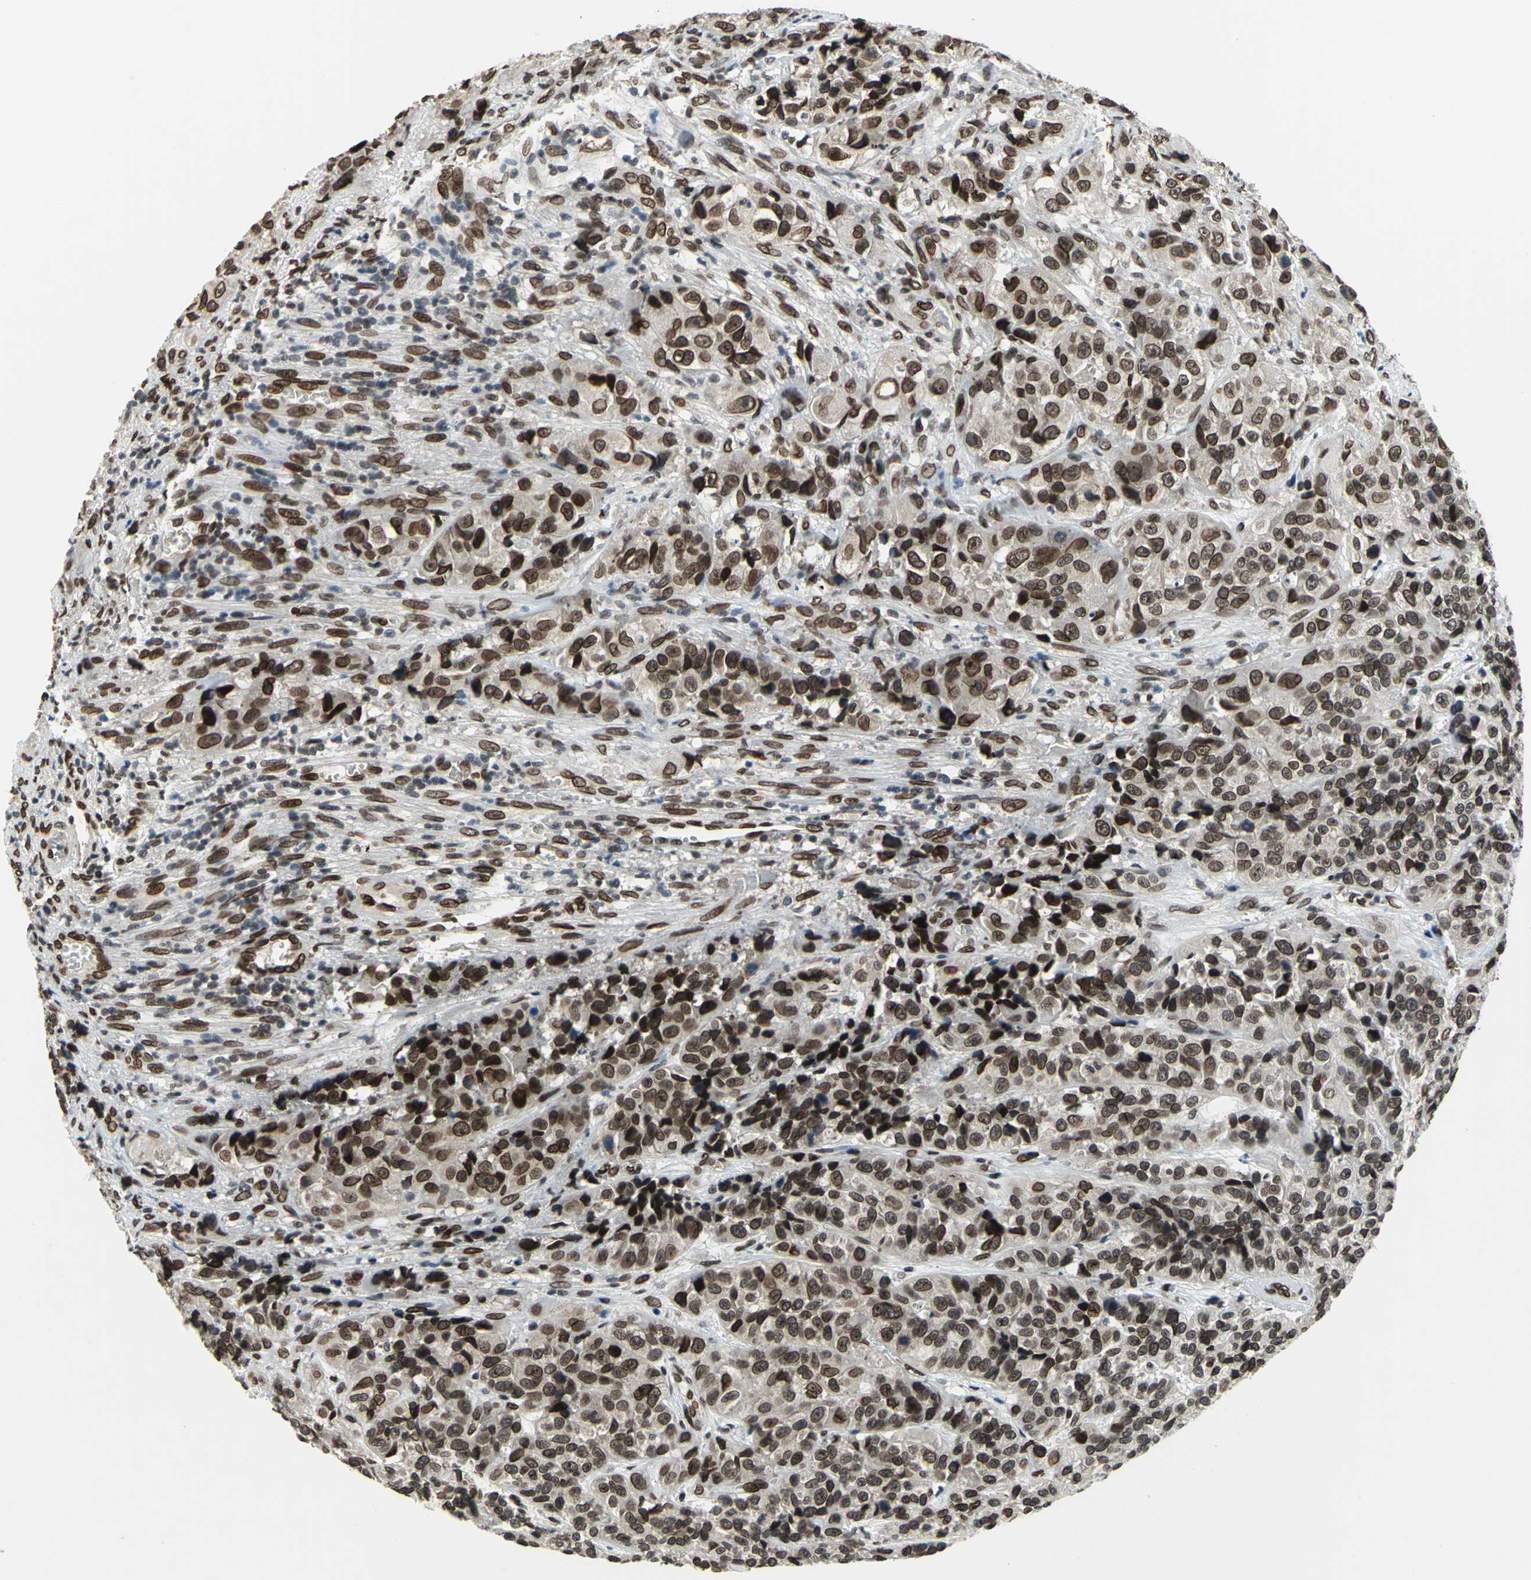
{"staining": {"intensity": "strong", "quantity": ">75%", "location": "cytoplasmic/membranous,nuclear"}, "tissue": "urothelial cancer", "cell_type": "Tumor cells", "image_type": "cancer", "snomed": [{"axis": "morphology", "description": "Urothelial carcinoma, High grade"}, {"axis": "topography", "description": "Urinary bladder"}], "caption": "Immunohistochemistry (IHC) (DAB) staining of human urothelial carcinoma (high-grade) displays strong cytoplasmic/membranous and nuclear protein expression in about >75% of tumor cells.", "gene": "ISY1", "patient": {"sex": "female", "age": 81}}